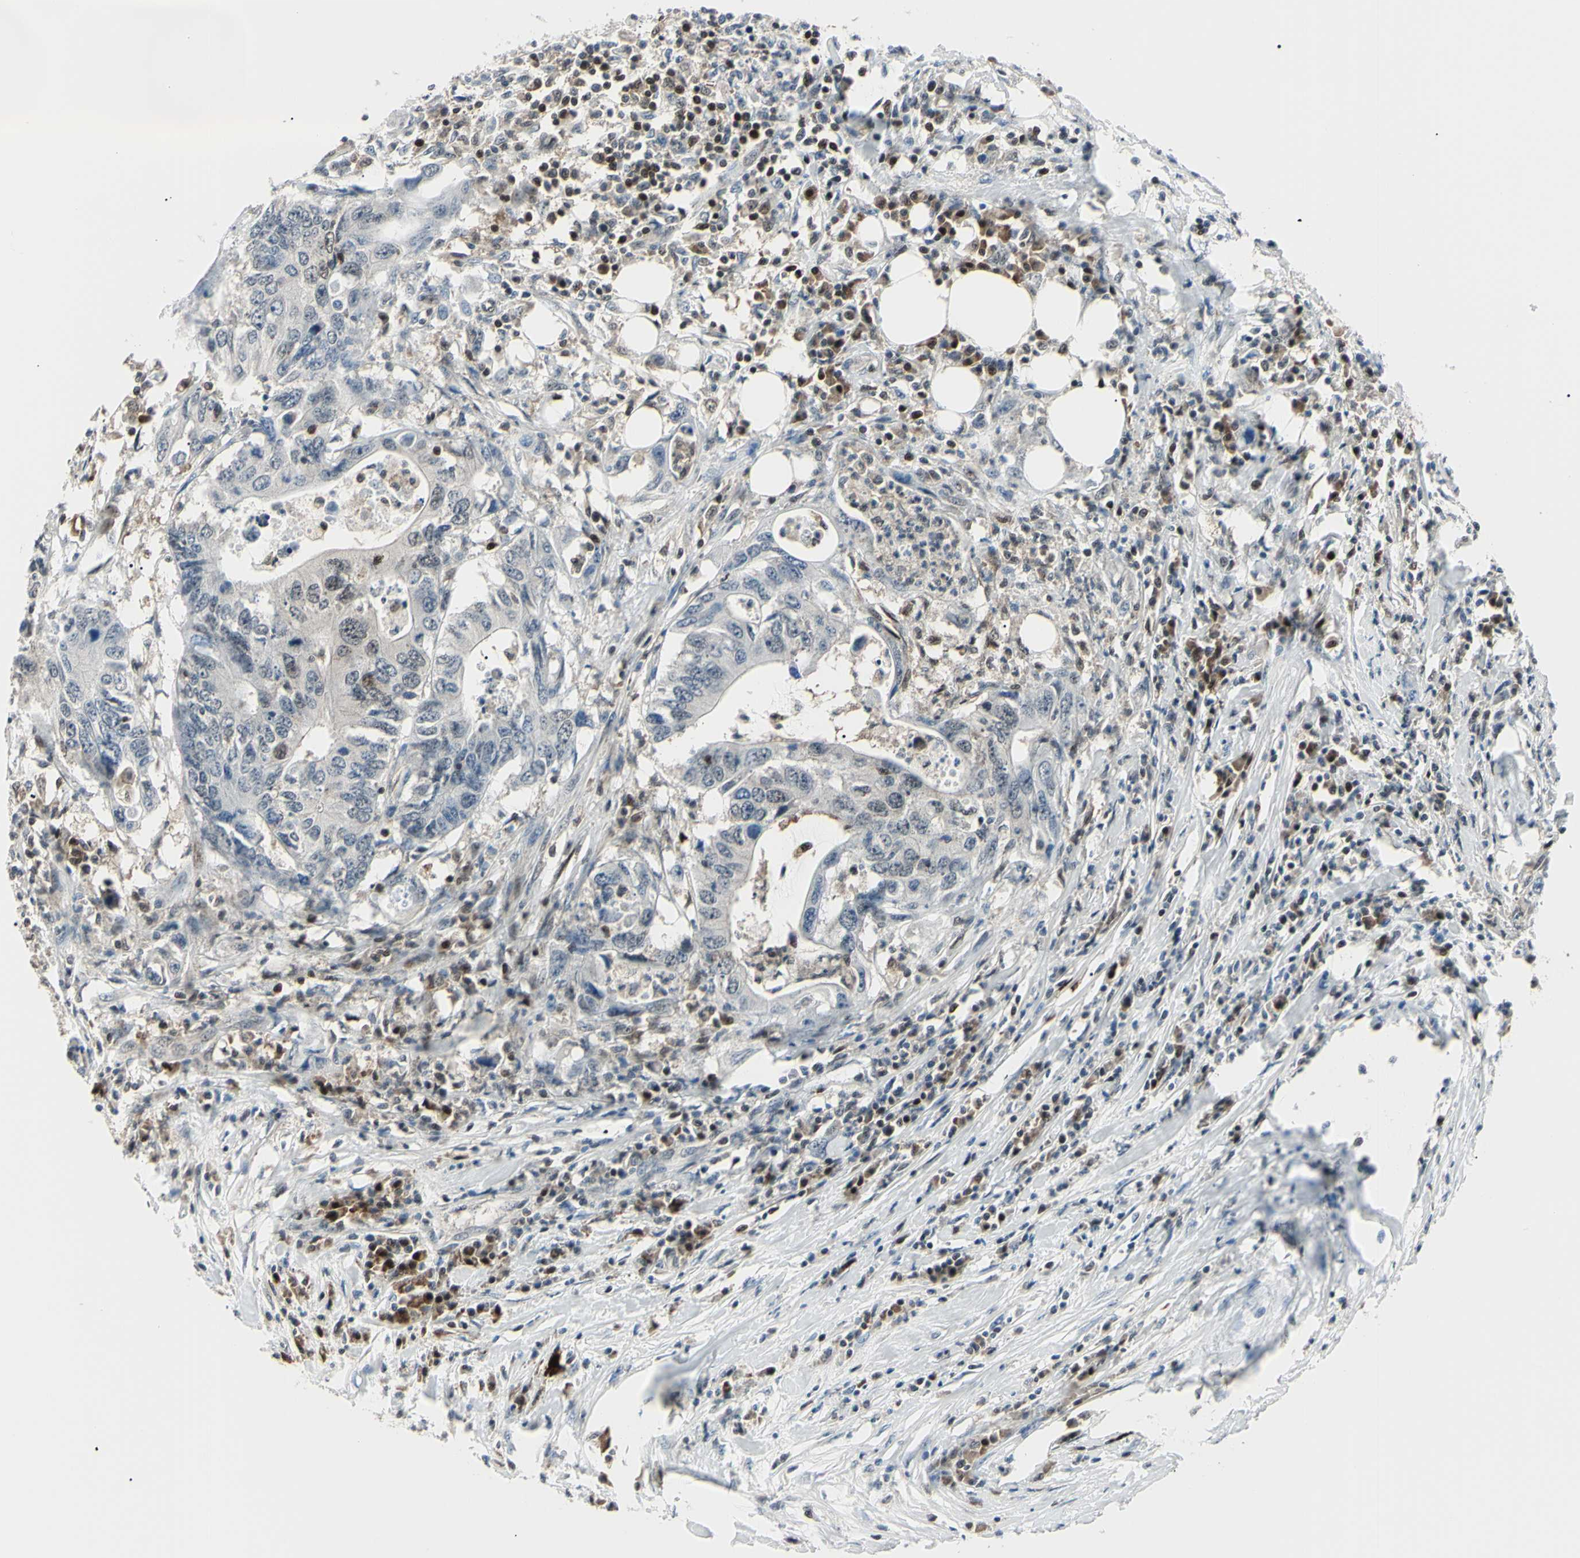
{"staining": {"intensity": "moderate", "quantity": "25%-75%", "location": "cytoplasmic/membranous,nuclear"}, "tissue": "colorectal cancer", "cell_type": "Tumor cells", "image_type": "cancer", "snomed": [{"axis": "morphology", "description": "Adenocarcinoma, NOS"}, {"axis": "topography", "description": "Colon"}], "caption": "Human adenocarcinoma (colorectal) stained for a protein (brown) reveals moderate cytoplasmic/membranous and nuclear positive expression in approximately 25%-75% of tumor cells.", "gene": "PGK1", "patient": {"sex": "male", "age": 71}}